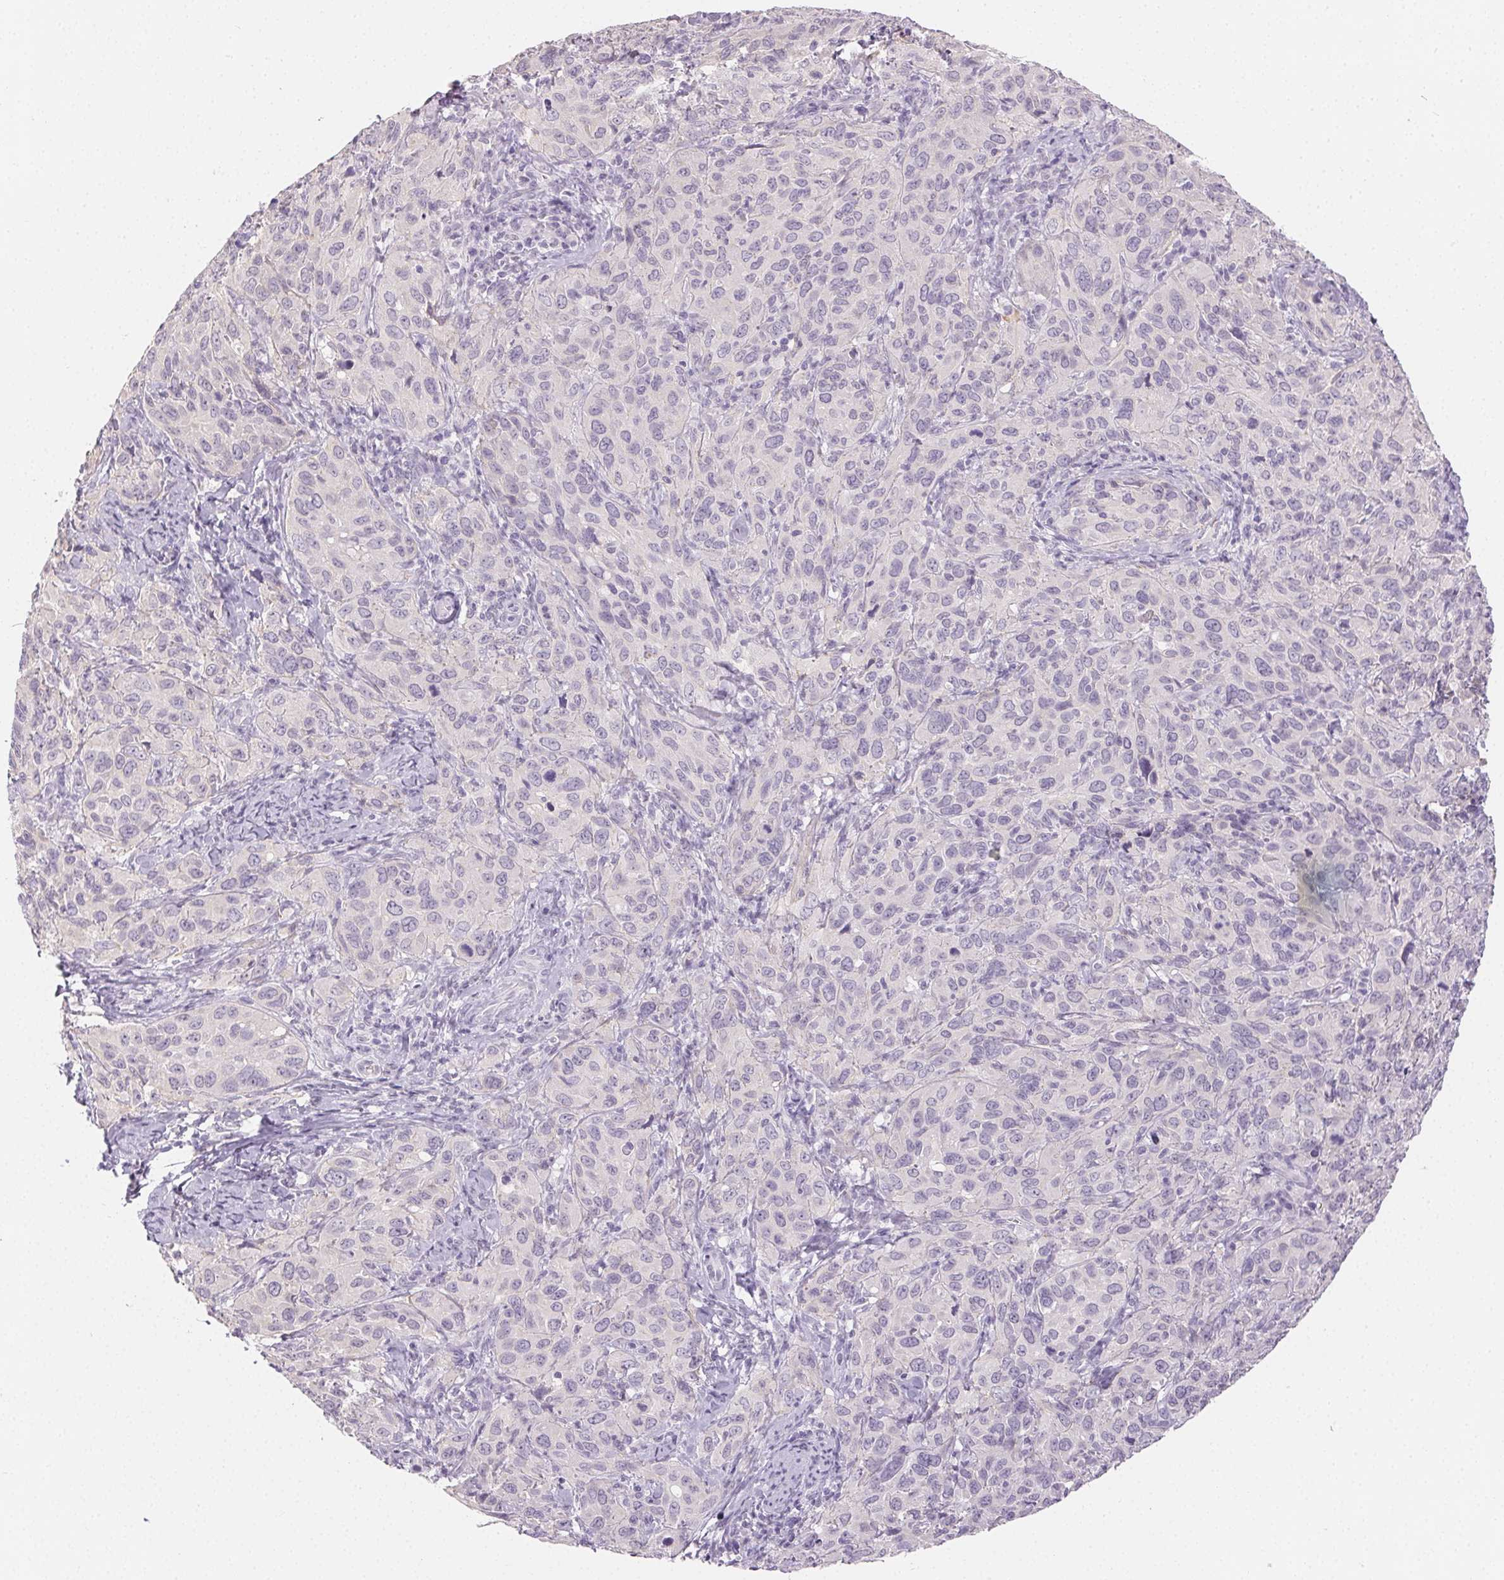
{"staining": {"intensity": "negative", "quantity": "none", "location": "none"}, "tissue": "cervical cancer", "cell_type": "Tumor cells", "image_type": "cancer", "snomed": [{"axis": "morphology", "description": "Normal tissue, NOS"}, {"axis": "morphology", "description": "Squamous cell carcinoma, NOS"}, {"axis": "topography", "description": "Cervix"}], "caption": "High power microscopy histopathology image of an immunohistochemistry photomicrograph of cervical cancer, revealing no significant staining in tumor cells.", "gene": "SFTPD", "patient": {"sex": "female", "age": 51}}